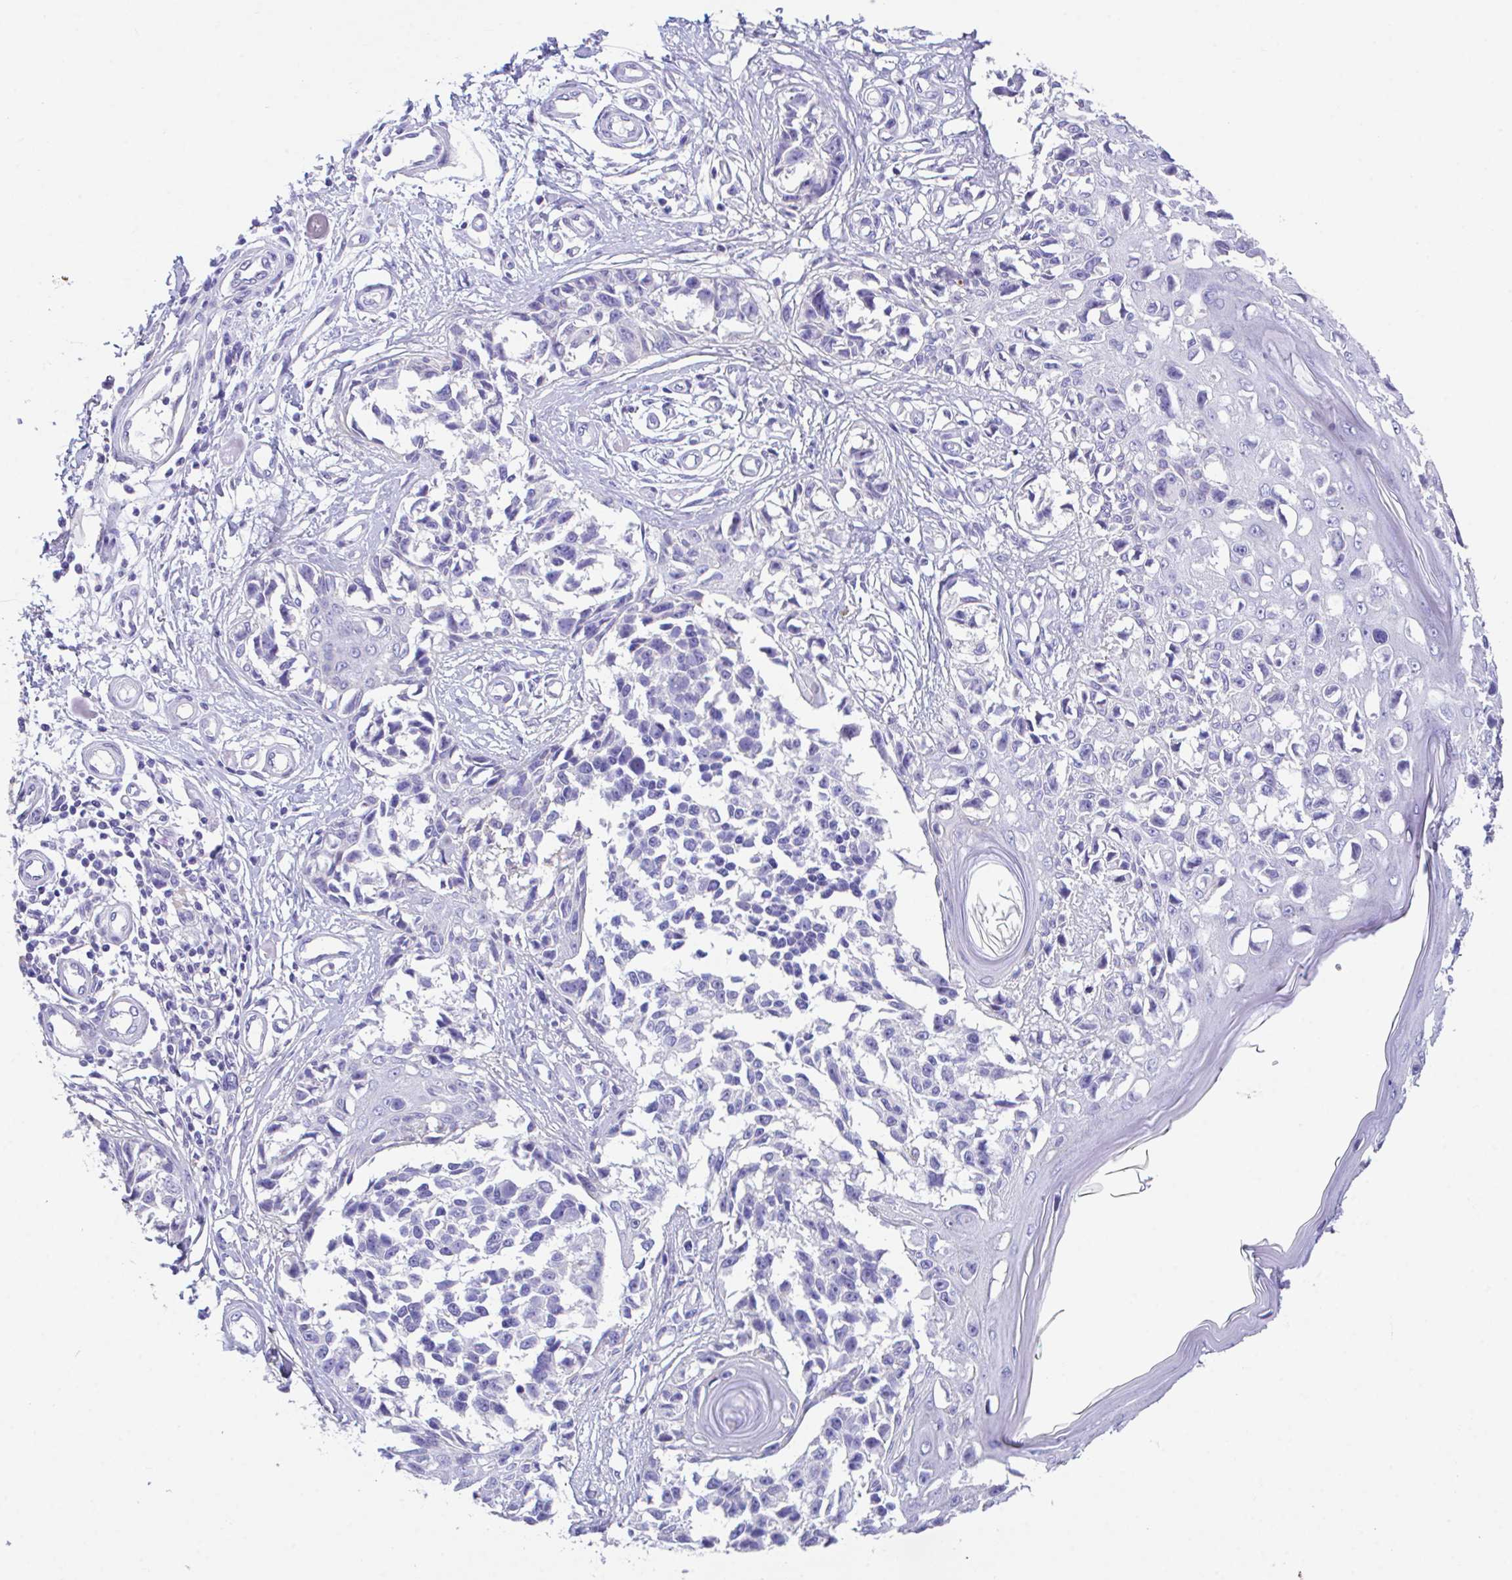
{"staining": {"intensity": "negative", "quantity": "none", "location": "none"}, "tissue": "melanoma", "cell_type": "Tumor cells", "image_type": "cancer", "snomed": [{"axis": "morphology", "description": "Malignant melanoma, NOS"}, {"axis": "topography", "description": "Skin"}], "caption": "A photomicrograph of human malignant melanoma is negative for staining in tumor cells.", "gene": "SLC16A6", "patient": {"sex": "male", "age": 73}}